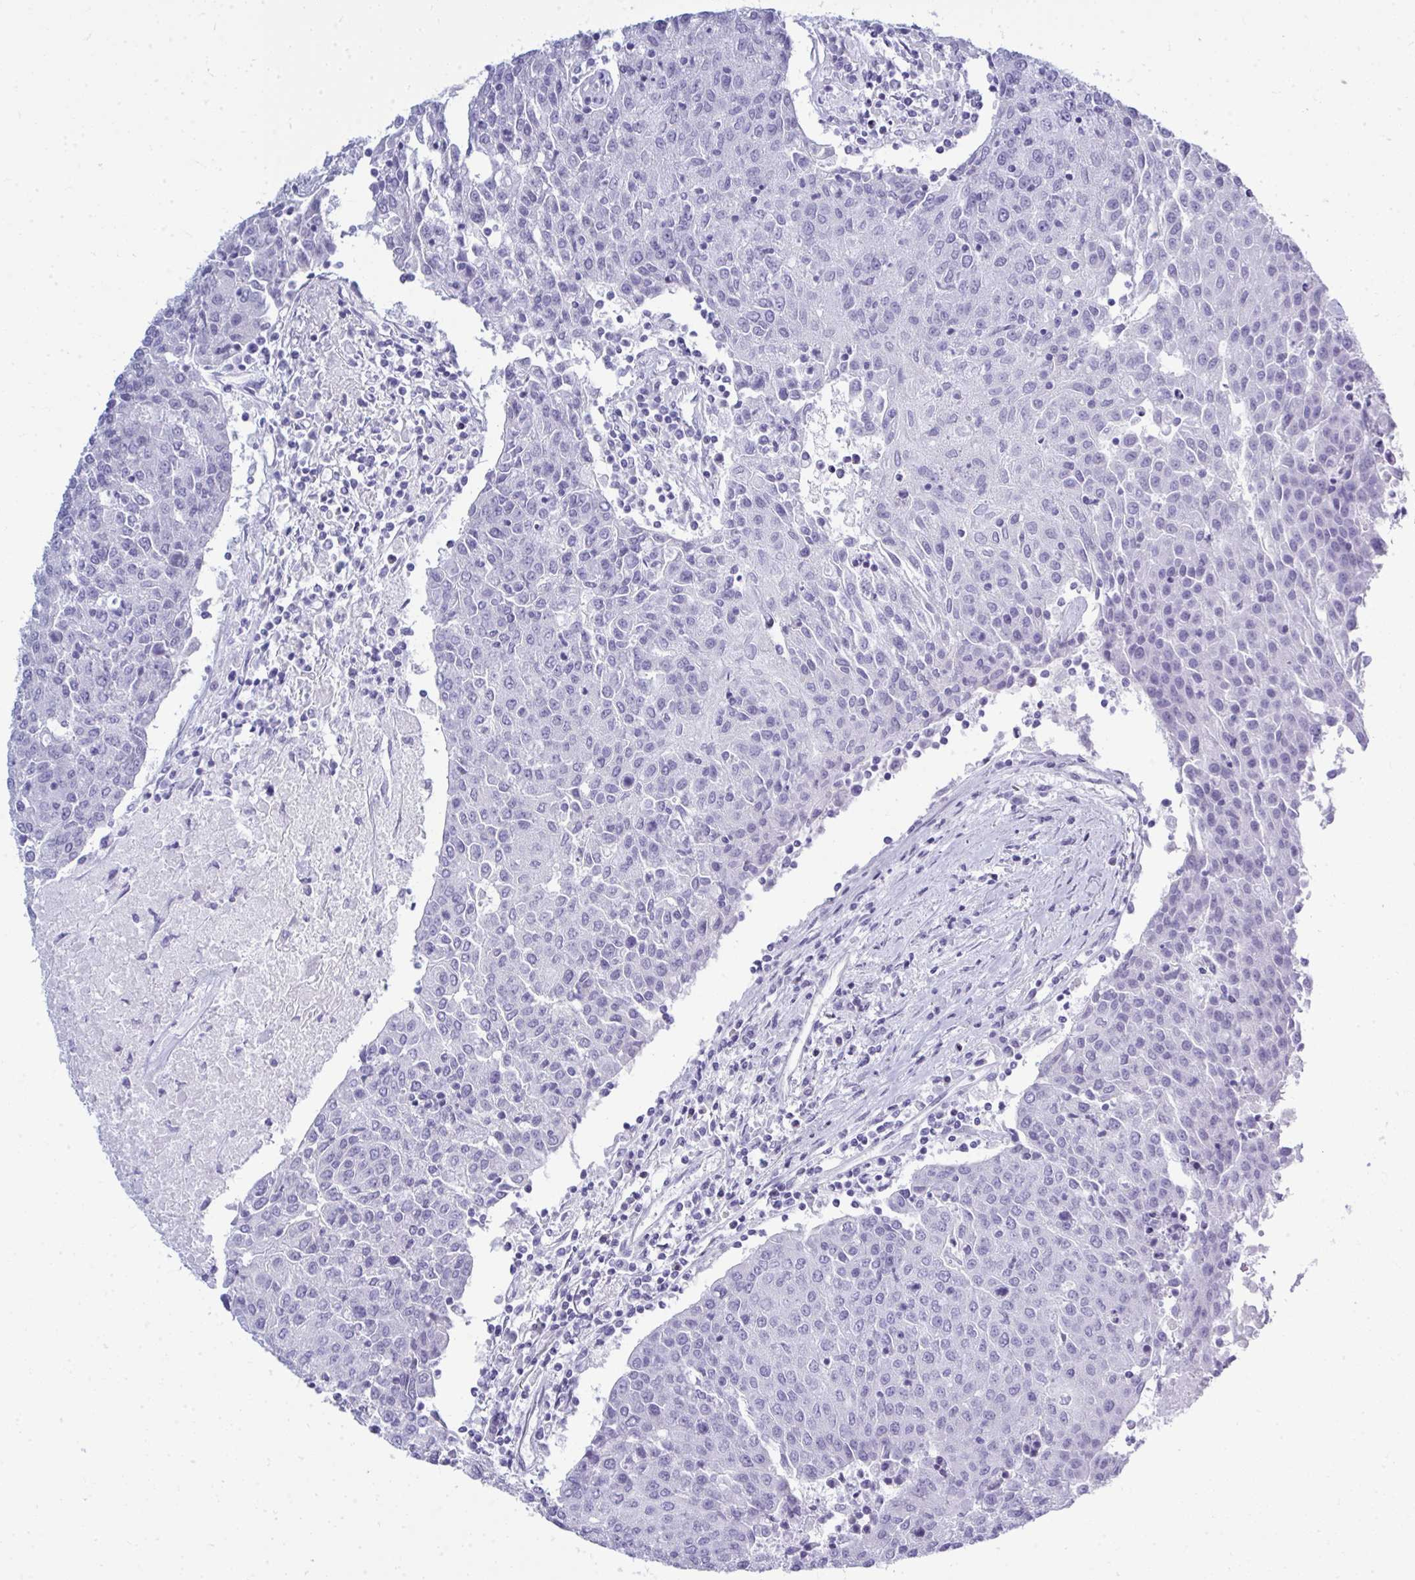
{"staining": {"intensity": "negative", "quantity": "none", "location": "none"}, "tissue": "urothelial cancer", "cell_type": "Tumor cells", "image_type": "cancer", "snomed": [{"axis": "morphology", "description": "Urothelial carcinoma, High grade"}, {"axis": "topography", "description": "Urinary bladder"}], "caption": "The immunohistochemistry micrograph has no significant expression in tumor cells of urothelial cancer tissue. (DAB immunohistochemistry (IHC) with hematoxylin counter stain).", "gene": "QDPR", "patient": {"sex": "female", "age": 85}}